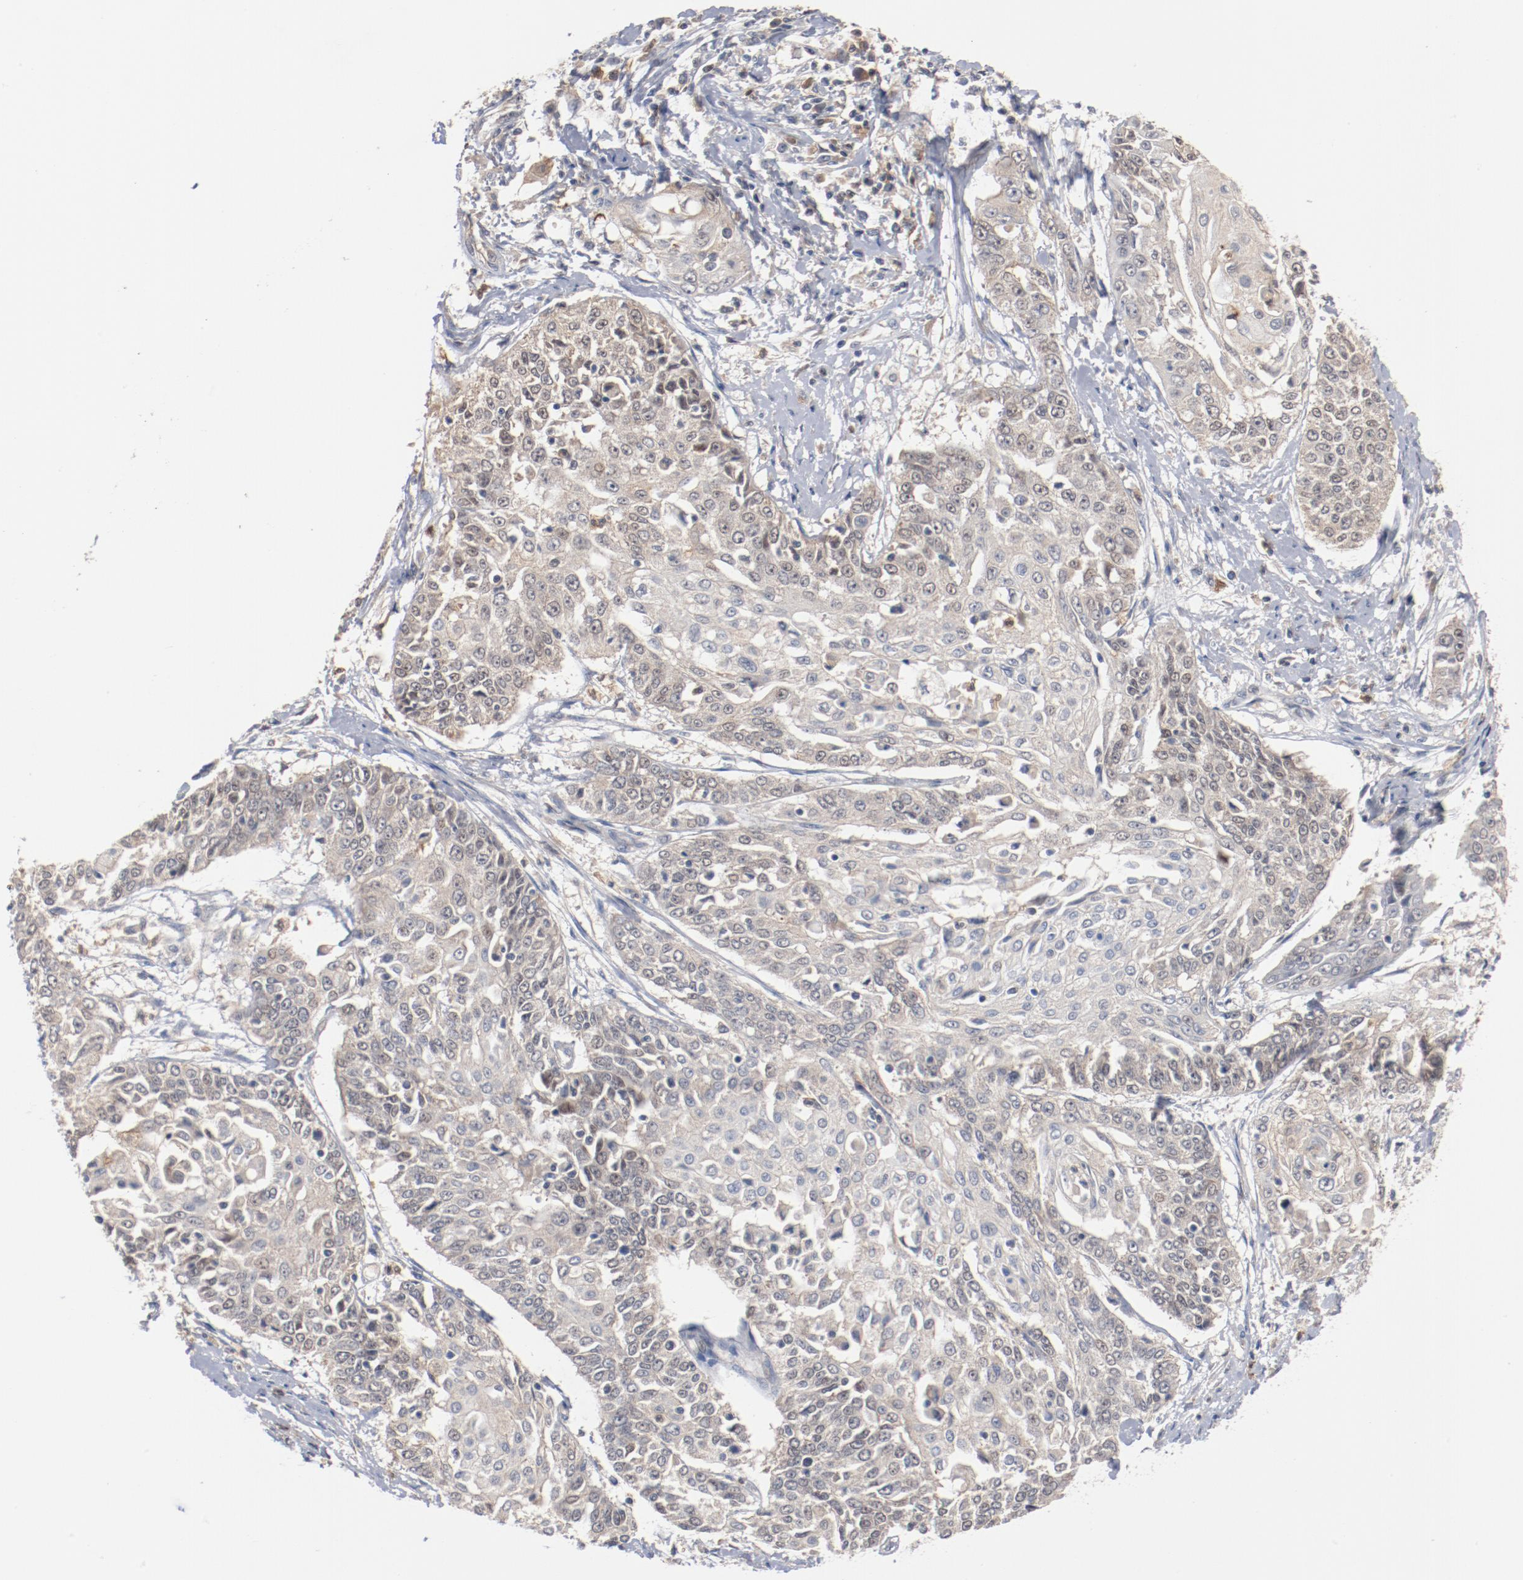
{"staining": {"intensity": "weak", "quantity": ">75%", "location": "cytoplasmic/membranous"}, "tissue": "cervical cancer", "cell_type": "Tumor cells", "image_type": "cancer", "snomed": [{"axis": "morphology", "description": "Squamous cell carcinoma, NOS"}, {"axis": "topography", "description": "Cervix"}], "caption": "The immunohistochemical stain shows weak cytoplasmic/membranous expression in tumor cells of cervical cancer tissue.", "gene": "RNASE11", "patient": {"sex": "female", "age": 64}}